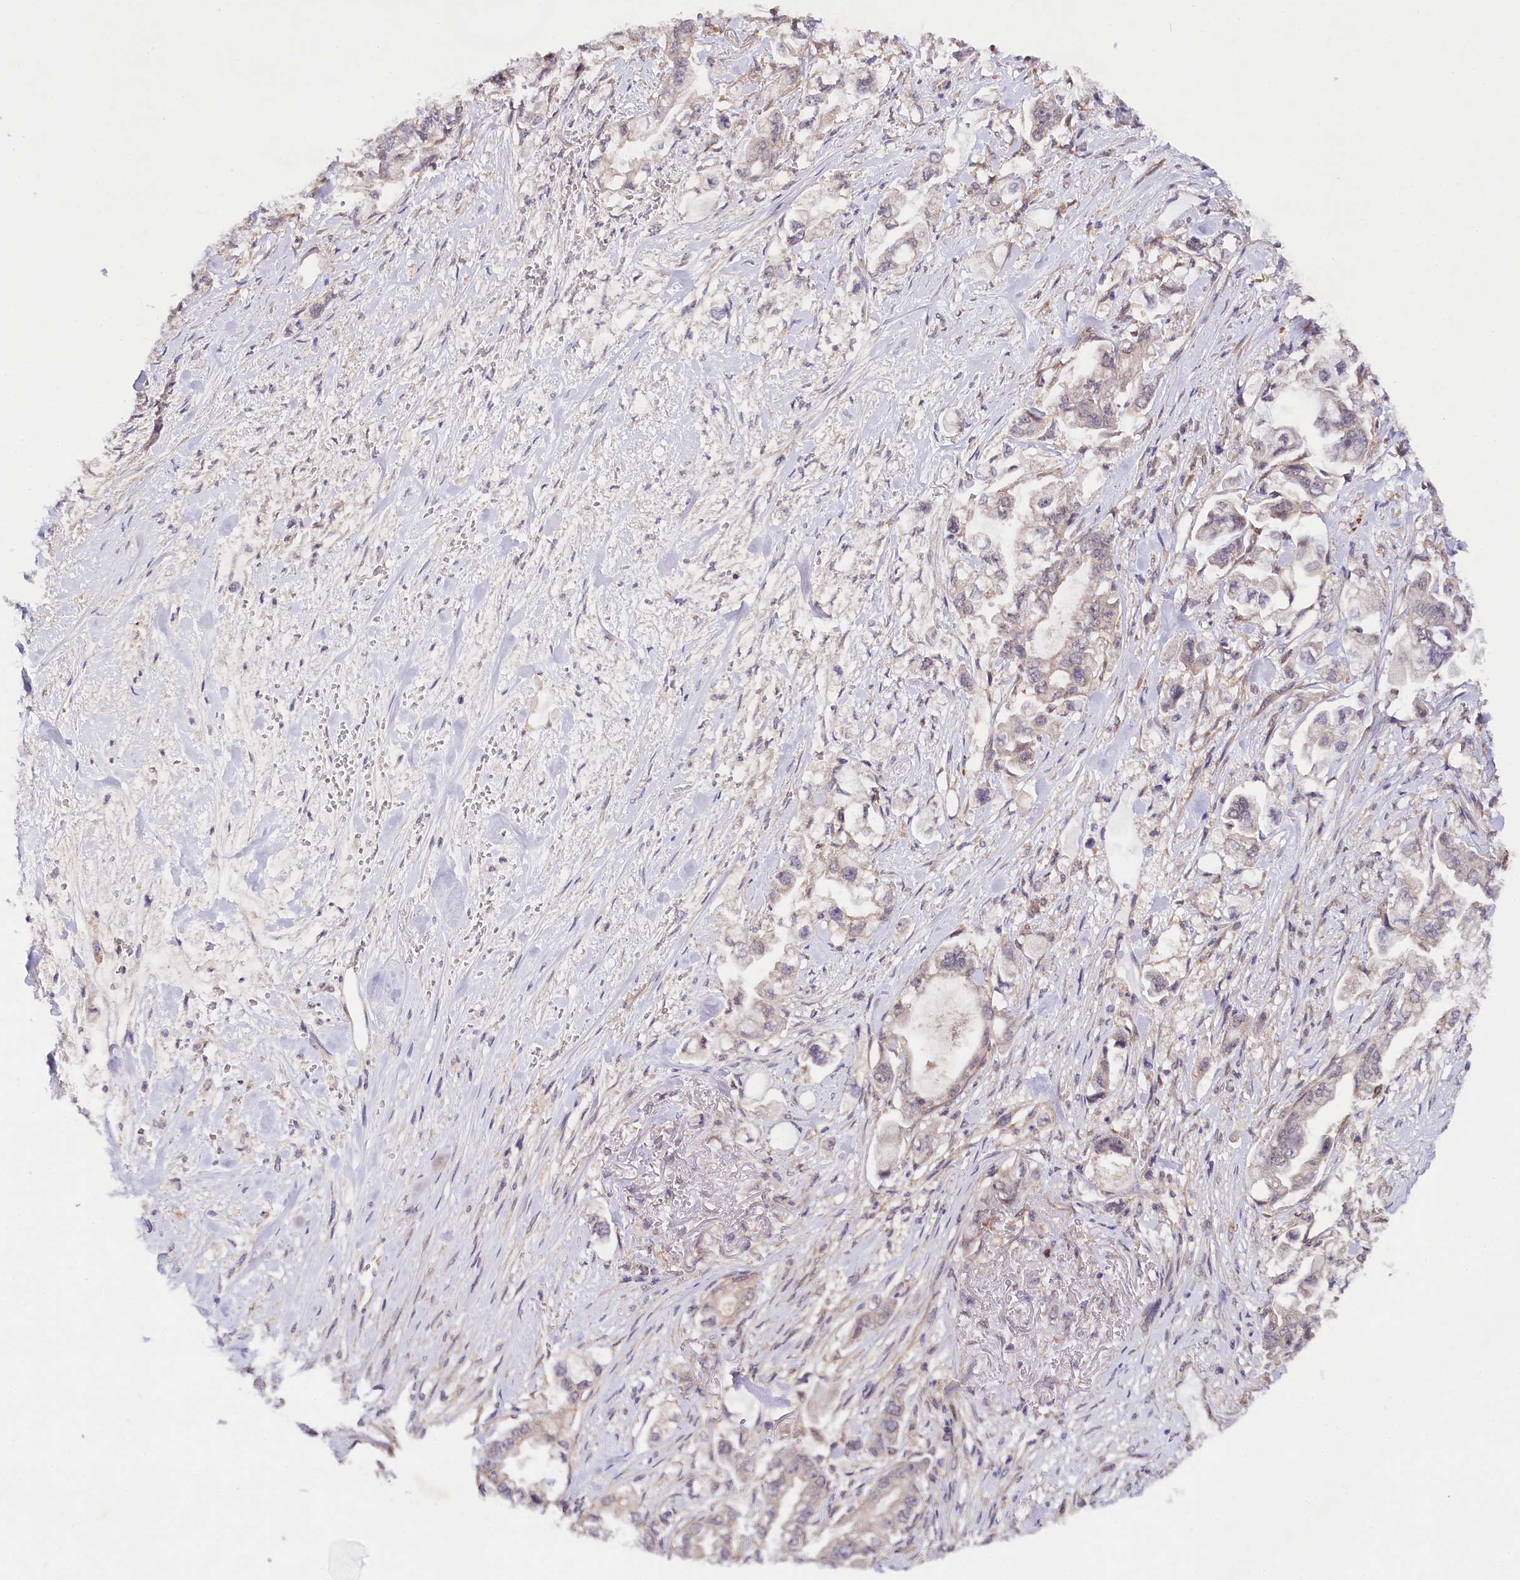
{"staining": {"intensity": "weak", "quantity": "<25%", "location": "cytoplasmic/membranous"}, "tissue": "stomach cancer", "cell_type": "Tumor cells", "image_type": "cancer", "snomed": [{"axis": "morphology", "description": "Adenocarcinoma, NOS"}, {"axis": "topography", "description": "Stomach"}], "caption": "The histopathology image reveals no significant staining in tumor cells of stomach adenocarcinoma.", "gene": "PHLDB1", "patient": {"sex": "male", "age": 62}}